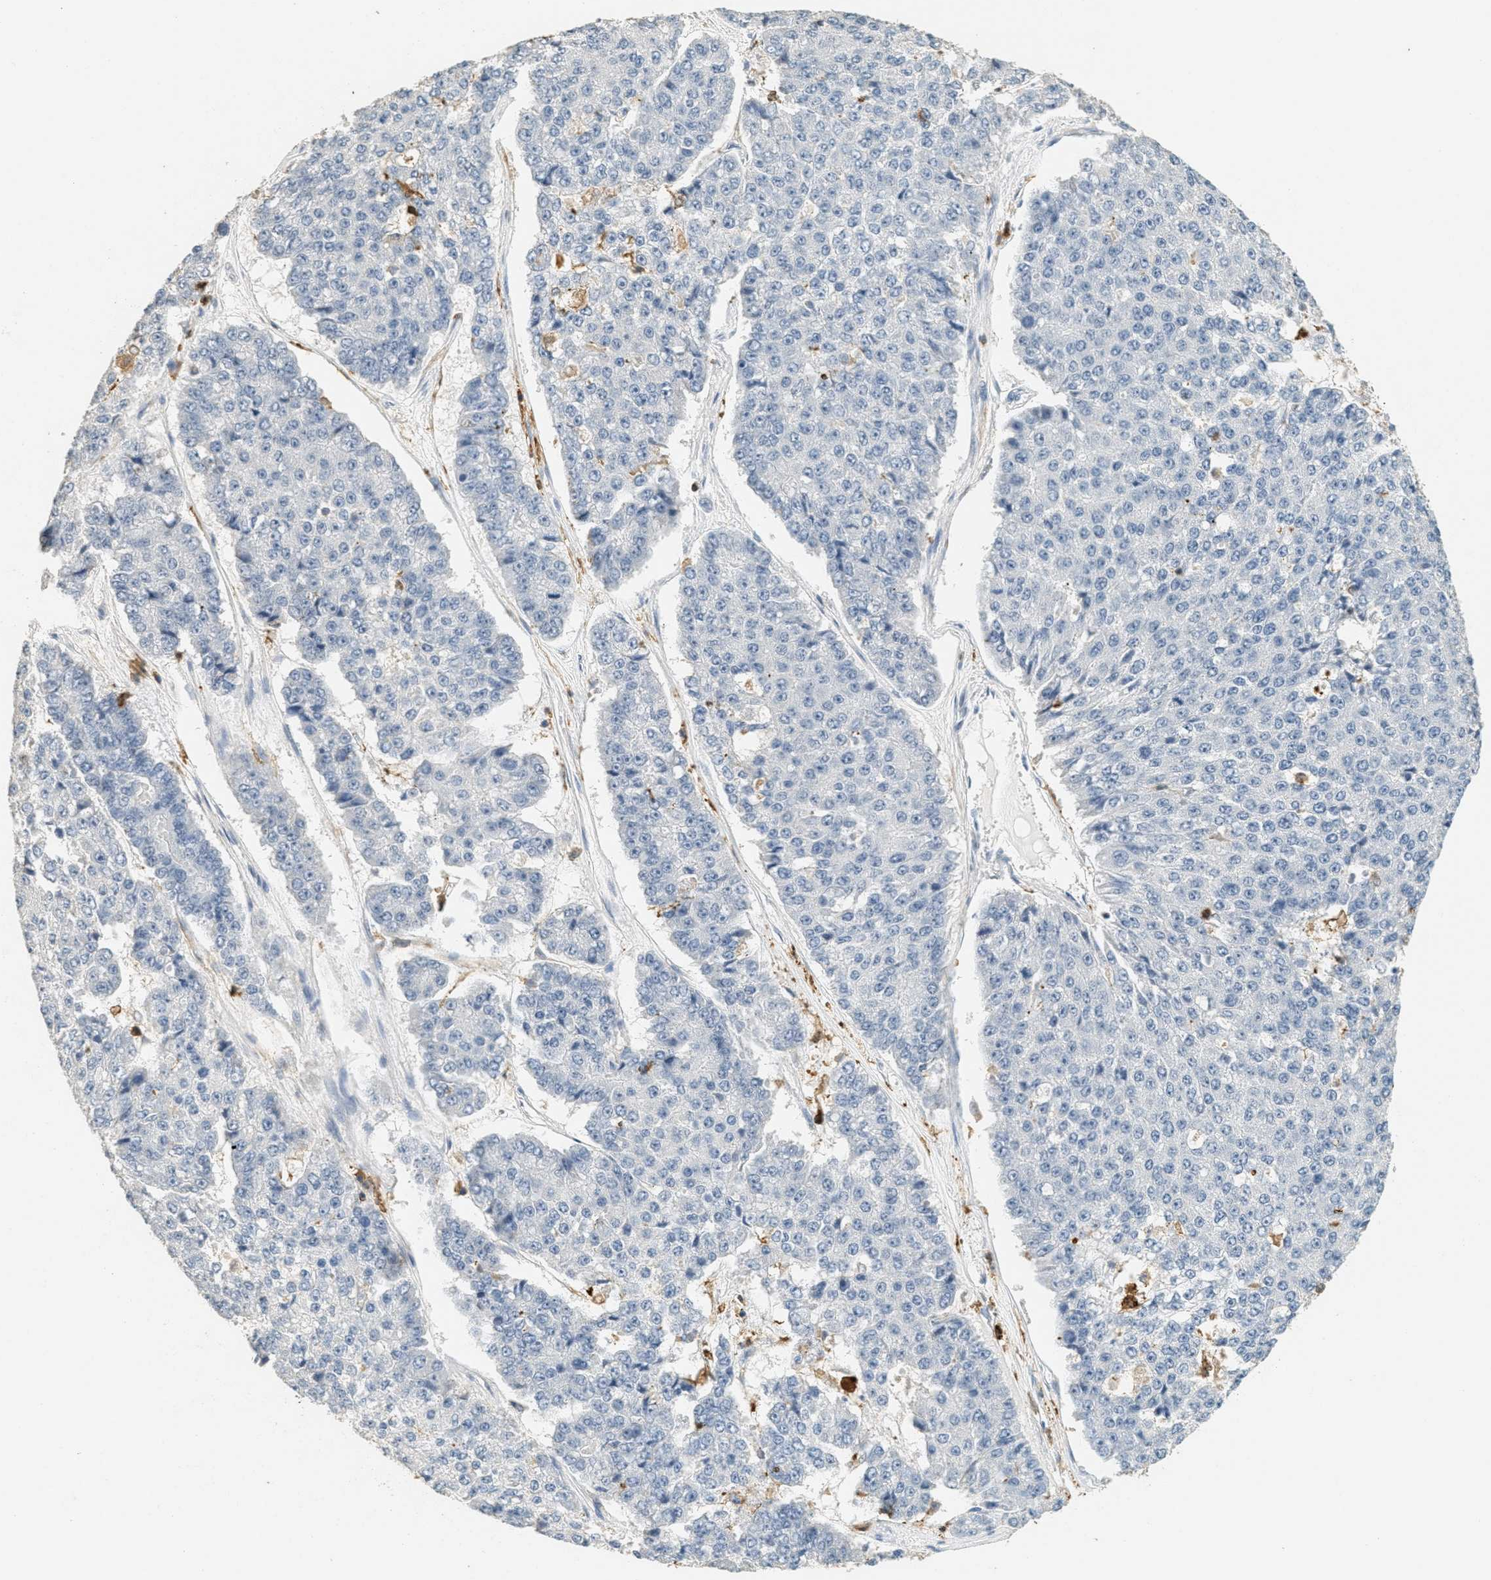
{"staining": {"intensity": "negative", "quantity": "none", "location": "none"}, "tissue": "pancreatic cancer", "cell_type": "Tumor cells", "image_type": "cancer", "snomed": [{"axis": "morphology", "description": "Adenocarcinoma, NOS"}, {"axis": "topography", "description": "Pancreas"}], "caption": "DAB (3,3'-diaminobenzidine) immunohistochemical staining of adenocarcinoma (pancreatic) reveals no significant expression in tumor cells. Nuclei are stained in blue.", "gene": "LSP1", "patient": {"sex": "male", "age": 50}}